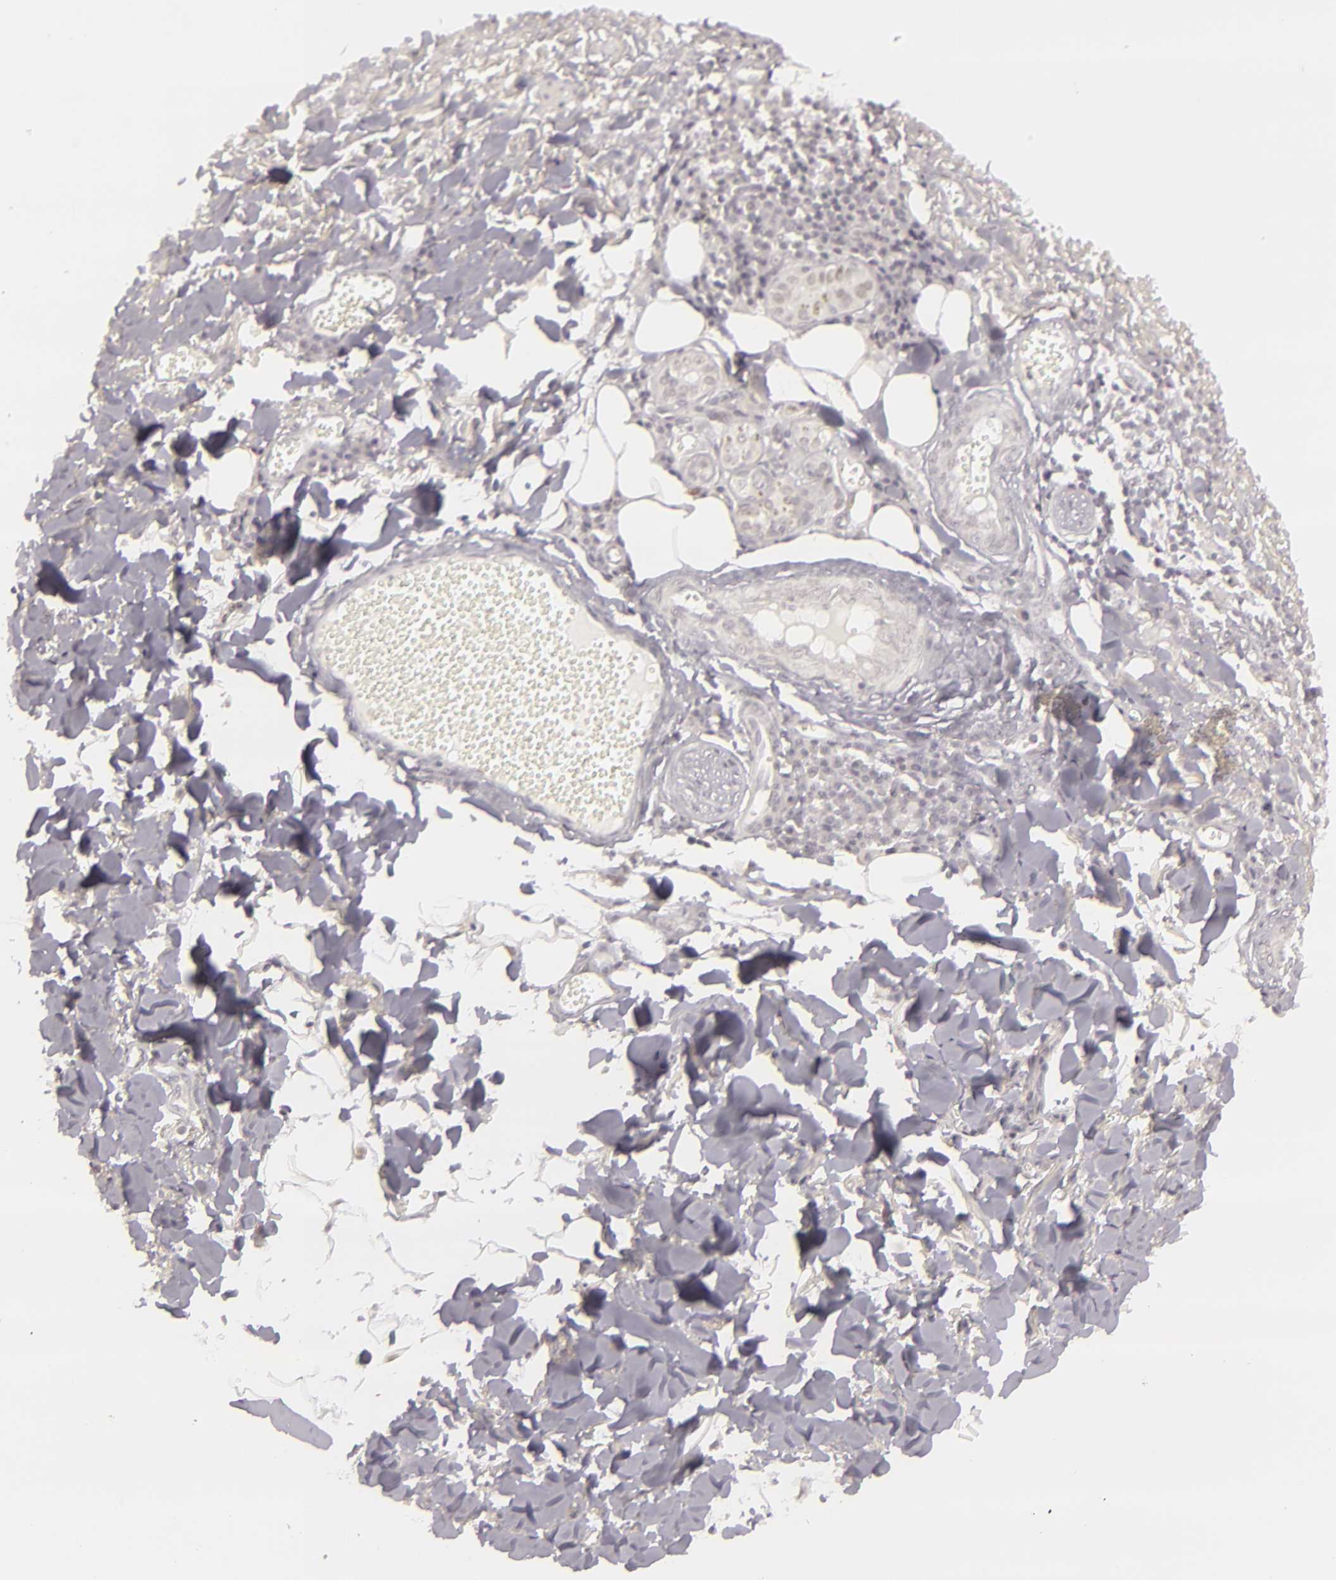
{"staining": {"intensity": "negative", "quantity": "none", "location": "none"}, "tissue": "skin cancer", "cell_type": "Tumor cells", "image_type": "cancer", "snomed": [{"axis": "morphology", "description": "Basal cell carcinoma"}, {"axis": "topography", "description": "Skin"}], "caption": "A high-resolution histopathology image shows immunohistochemistry (IHC) staining of skin cancer (basal cell carcinoma), which displays no significant expression in tumor cells.", "gene": "SIX1", "patient": {"sex": "female", "age": 89}}